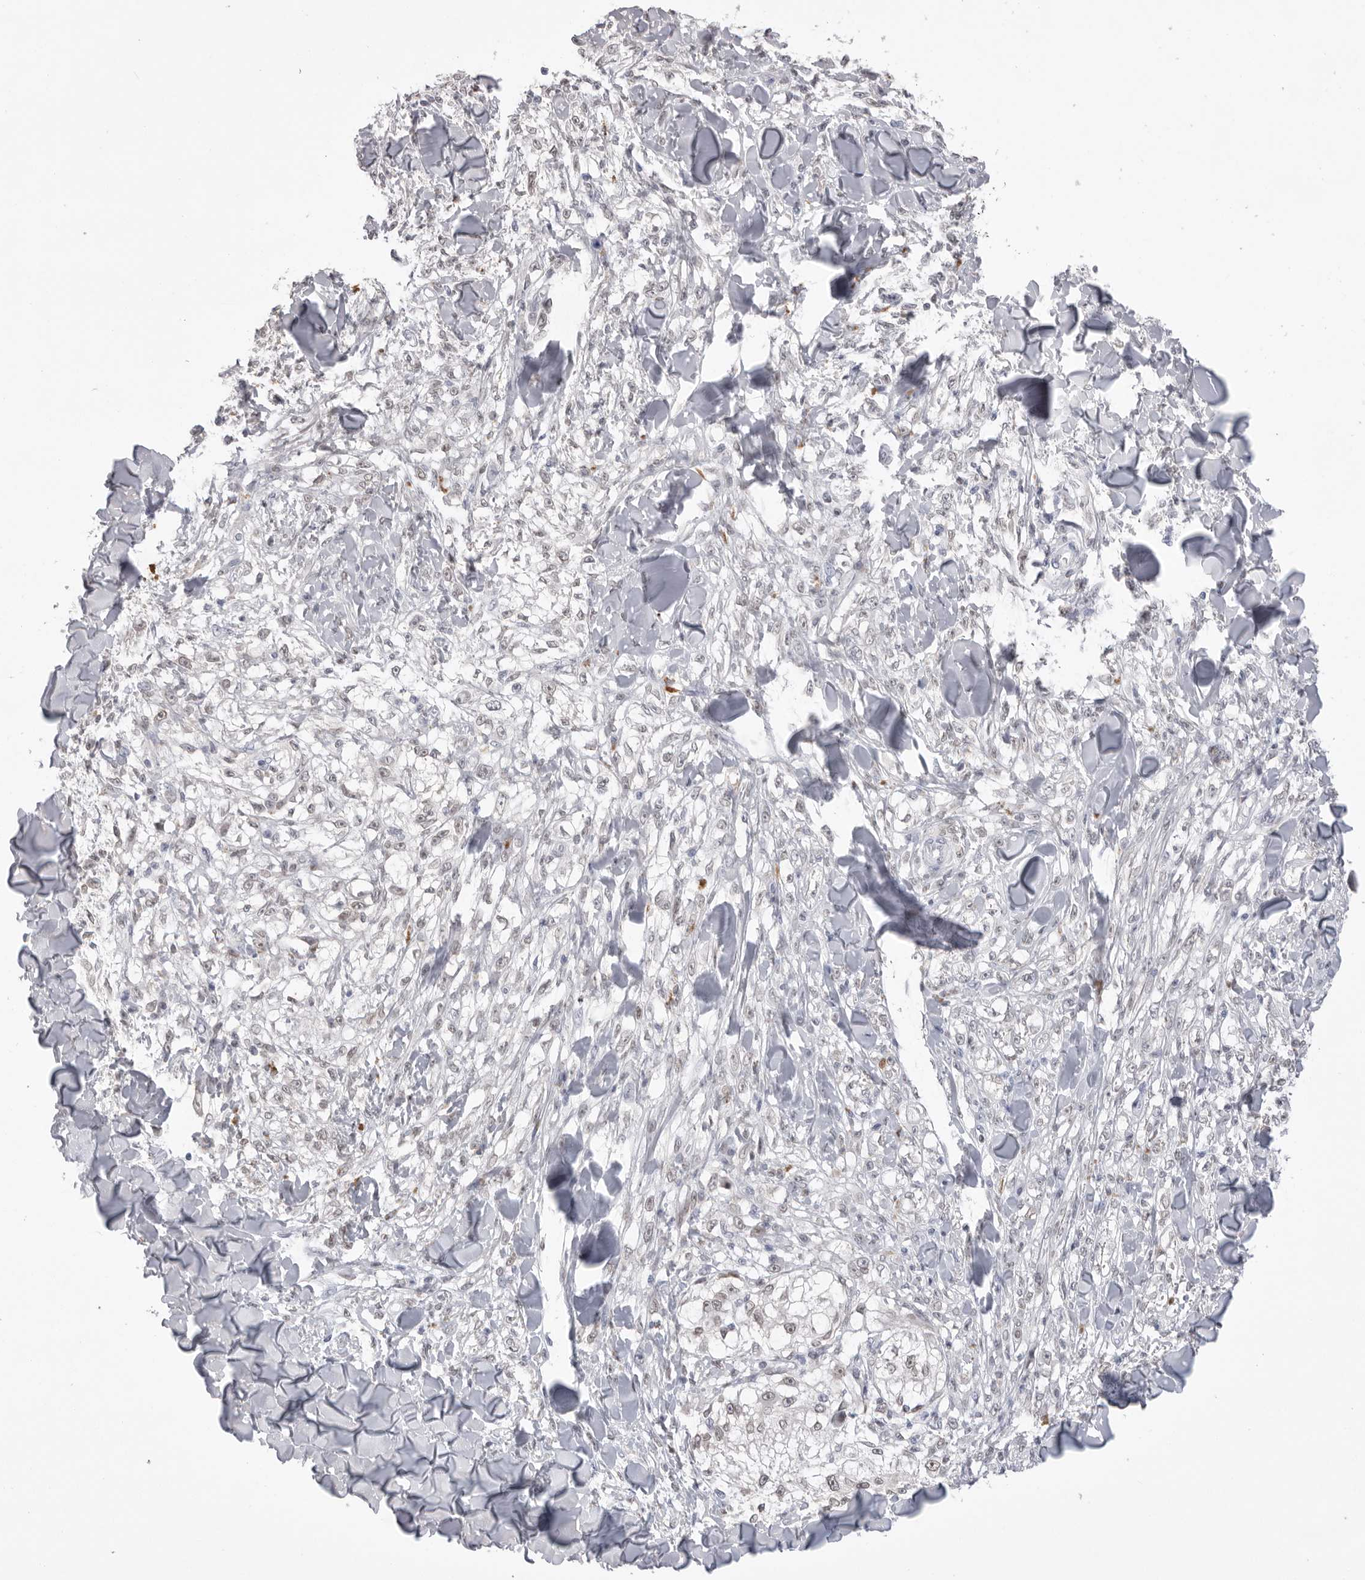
{"staining": {"intensity": "negative", "quantity": "none", "location": "none"}, "tissue": "melanoma", "cell_type": "Tumor cells", "image_type": "cancer", "snomed": [{"axis": "morphology", "description": "Malignant melanoma, NOS"}, {"axis": "topography", "description": "Skin of head"}], "caption": "Tumor cells show no significant expression in melanoma.", "gene": "ZBTB7B", "patient": {"sex": "male", "age": 83}}